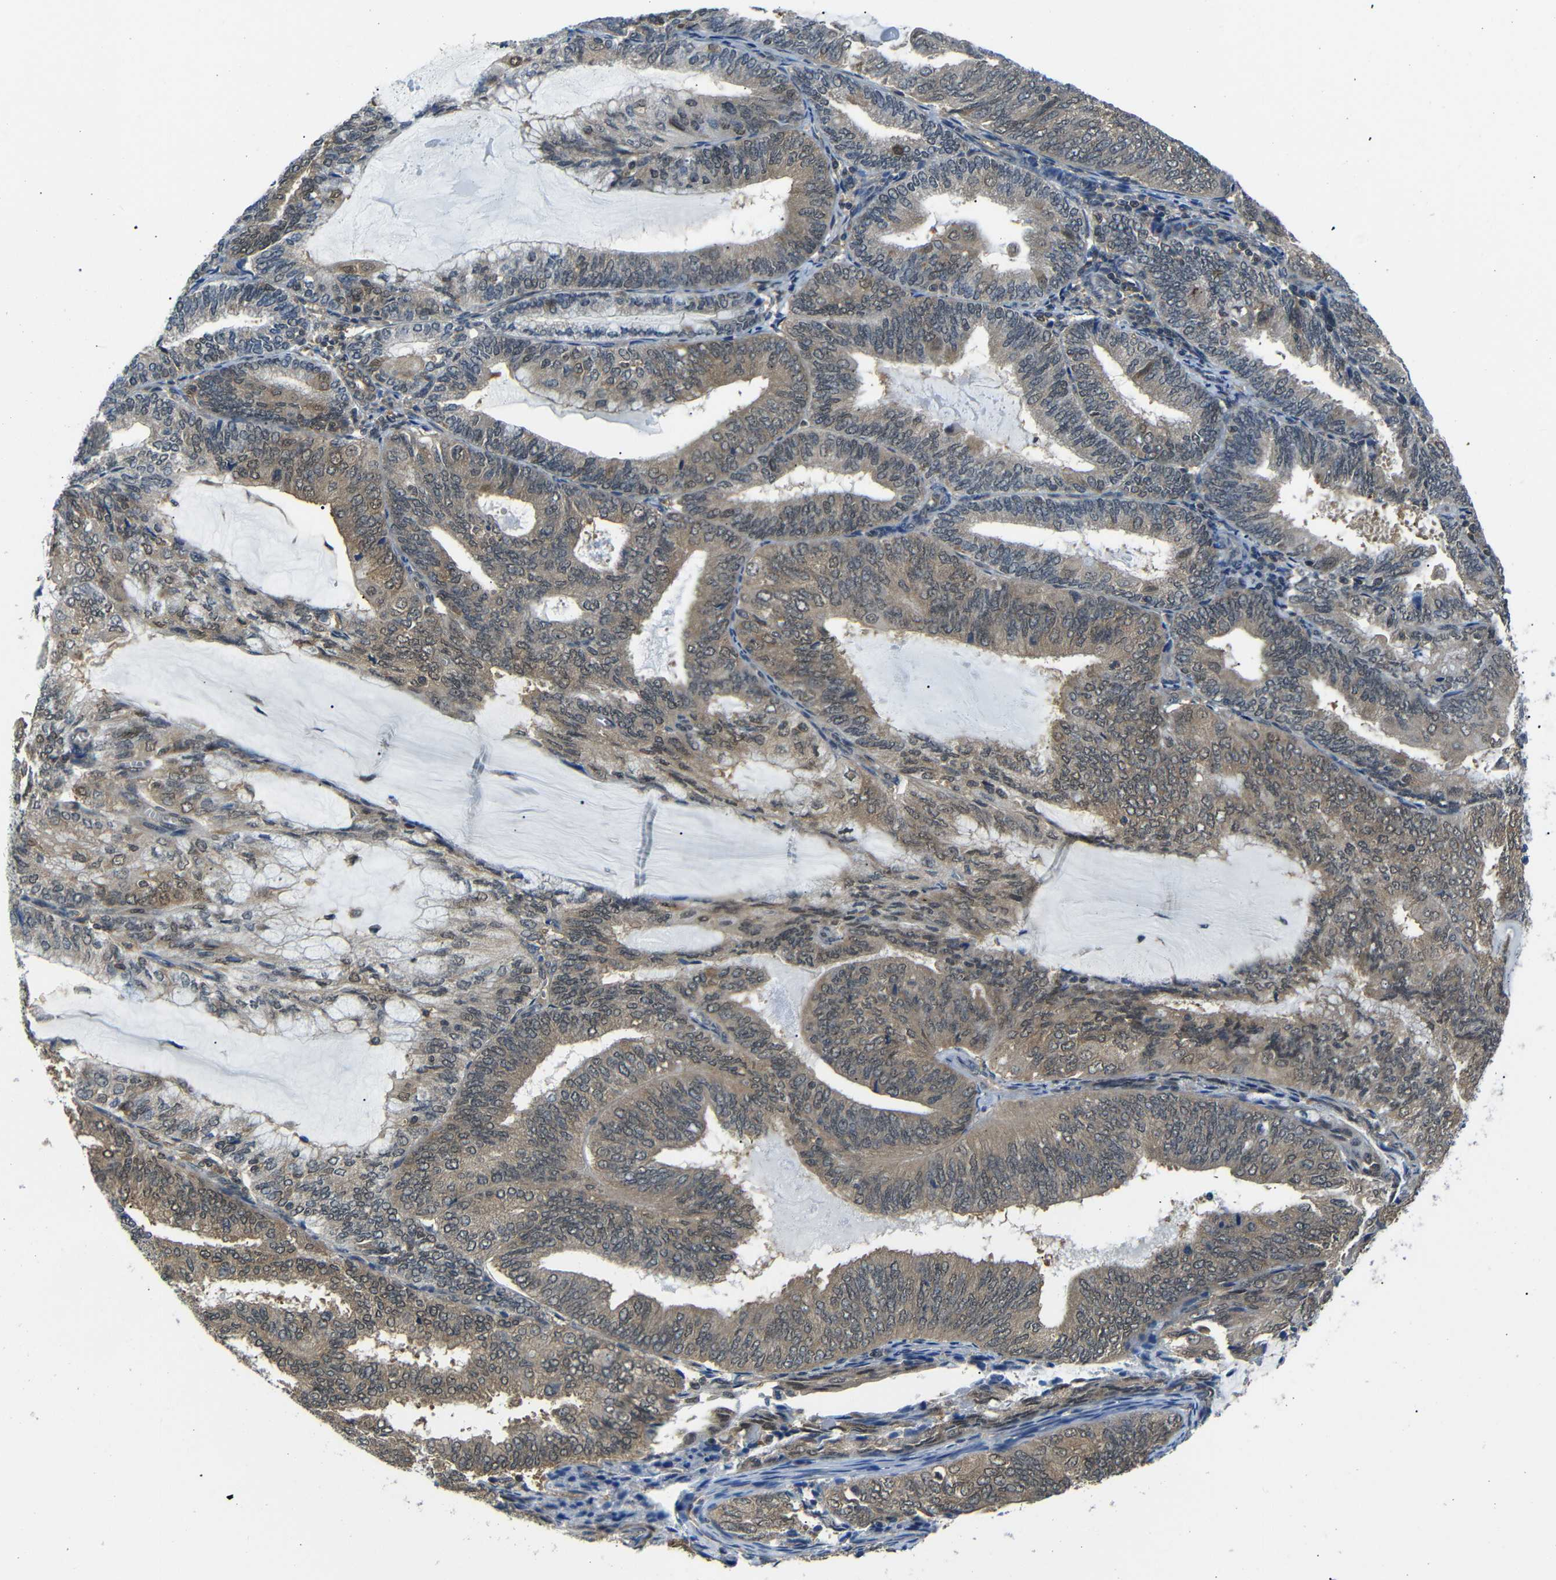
{"staining": {"intensity": "moderate", "quantity": ">75%", "location": "cytoplasmic/membranous,nuclear"}, "tissue": "endometrial cancer", "cell_type": "Tumor cells", "image_type": "cancer", "snomed": [{"axis": "morphology", "description": "Adenocarcinoma, NOS"}, {"axis": "topography", "description": "Endometrium"}], "caption": "Approximately >75% of tumor cells in endometrial cancer (adenocarcinoma) exhibit moderate cytoplasmic/membranous and nuclear protein expression as visualized by brown immunohistochemical staining.", "gene": "UBXN1", "patient": {"sex": "female", "age": 81}}